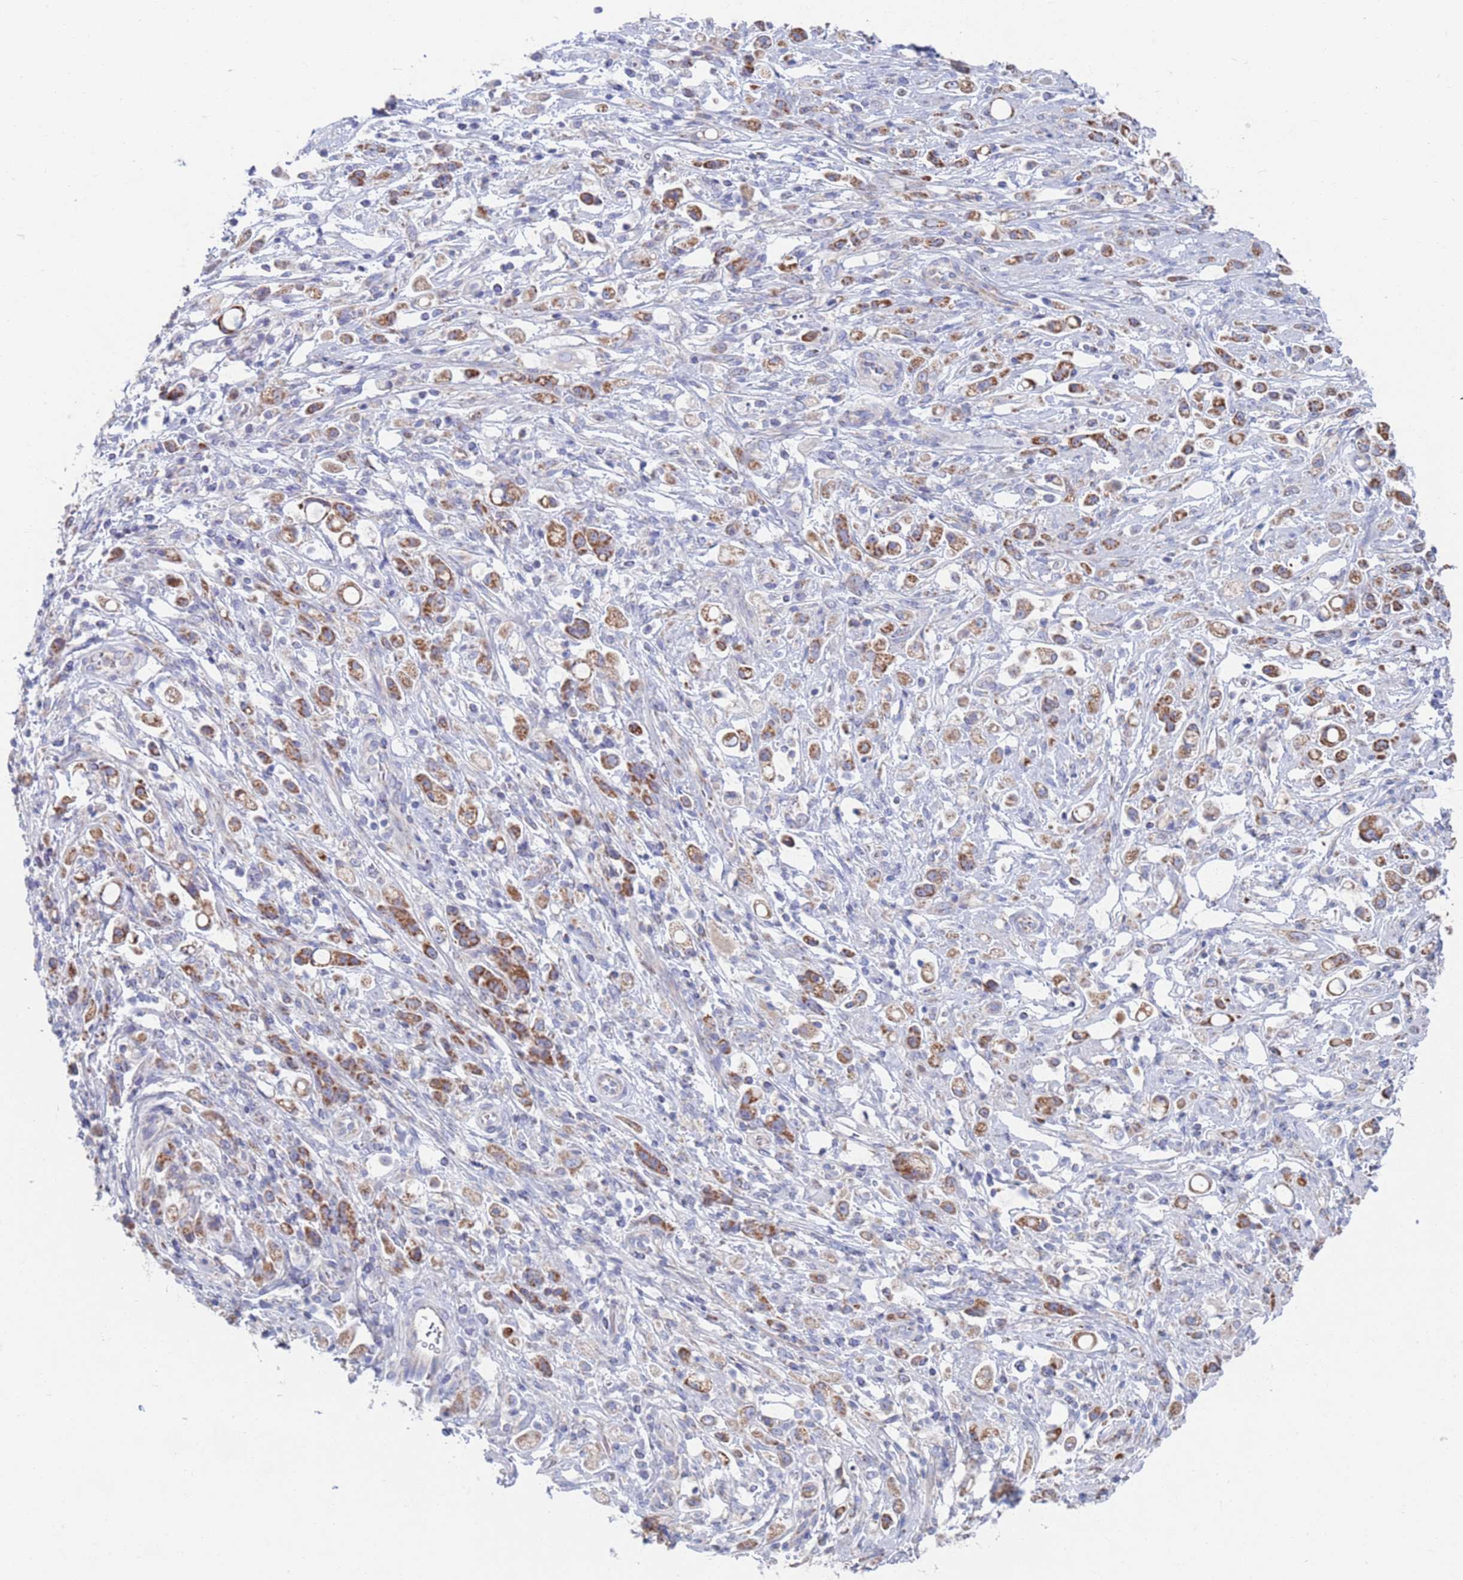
{"staining": {"intensity": "moderate", "quantity": ">75%", "location": "cytoplasmic/membranous"}, "tissue": "stomach cancer", "cell_type": "Tumor cells", "image_type": "cancer", "snomed": [{"axis": "morphology", "description": "Adenocarcinoma, NOS"}, {"axis": "topography", "description": "Stomach"}], "caption": "Immunohistochemical staining of human stomach cancer shows medium levels of moderate cytoplasmic/membranous protein positivity in about >75% of tumor cells.", "gene": "MRPL22", "patient": {"sex": "female", "age": 60}}